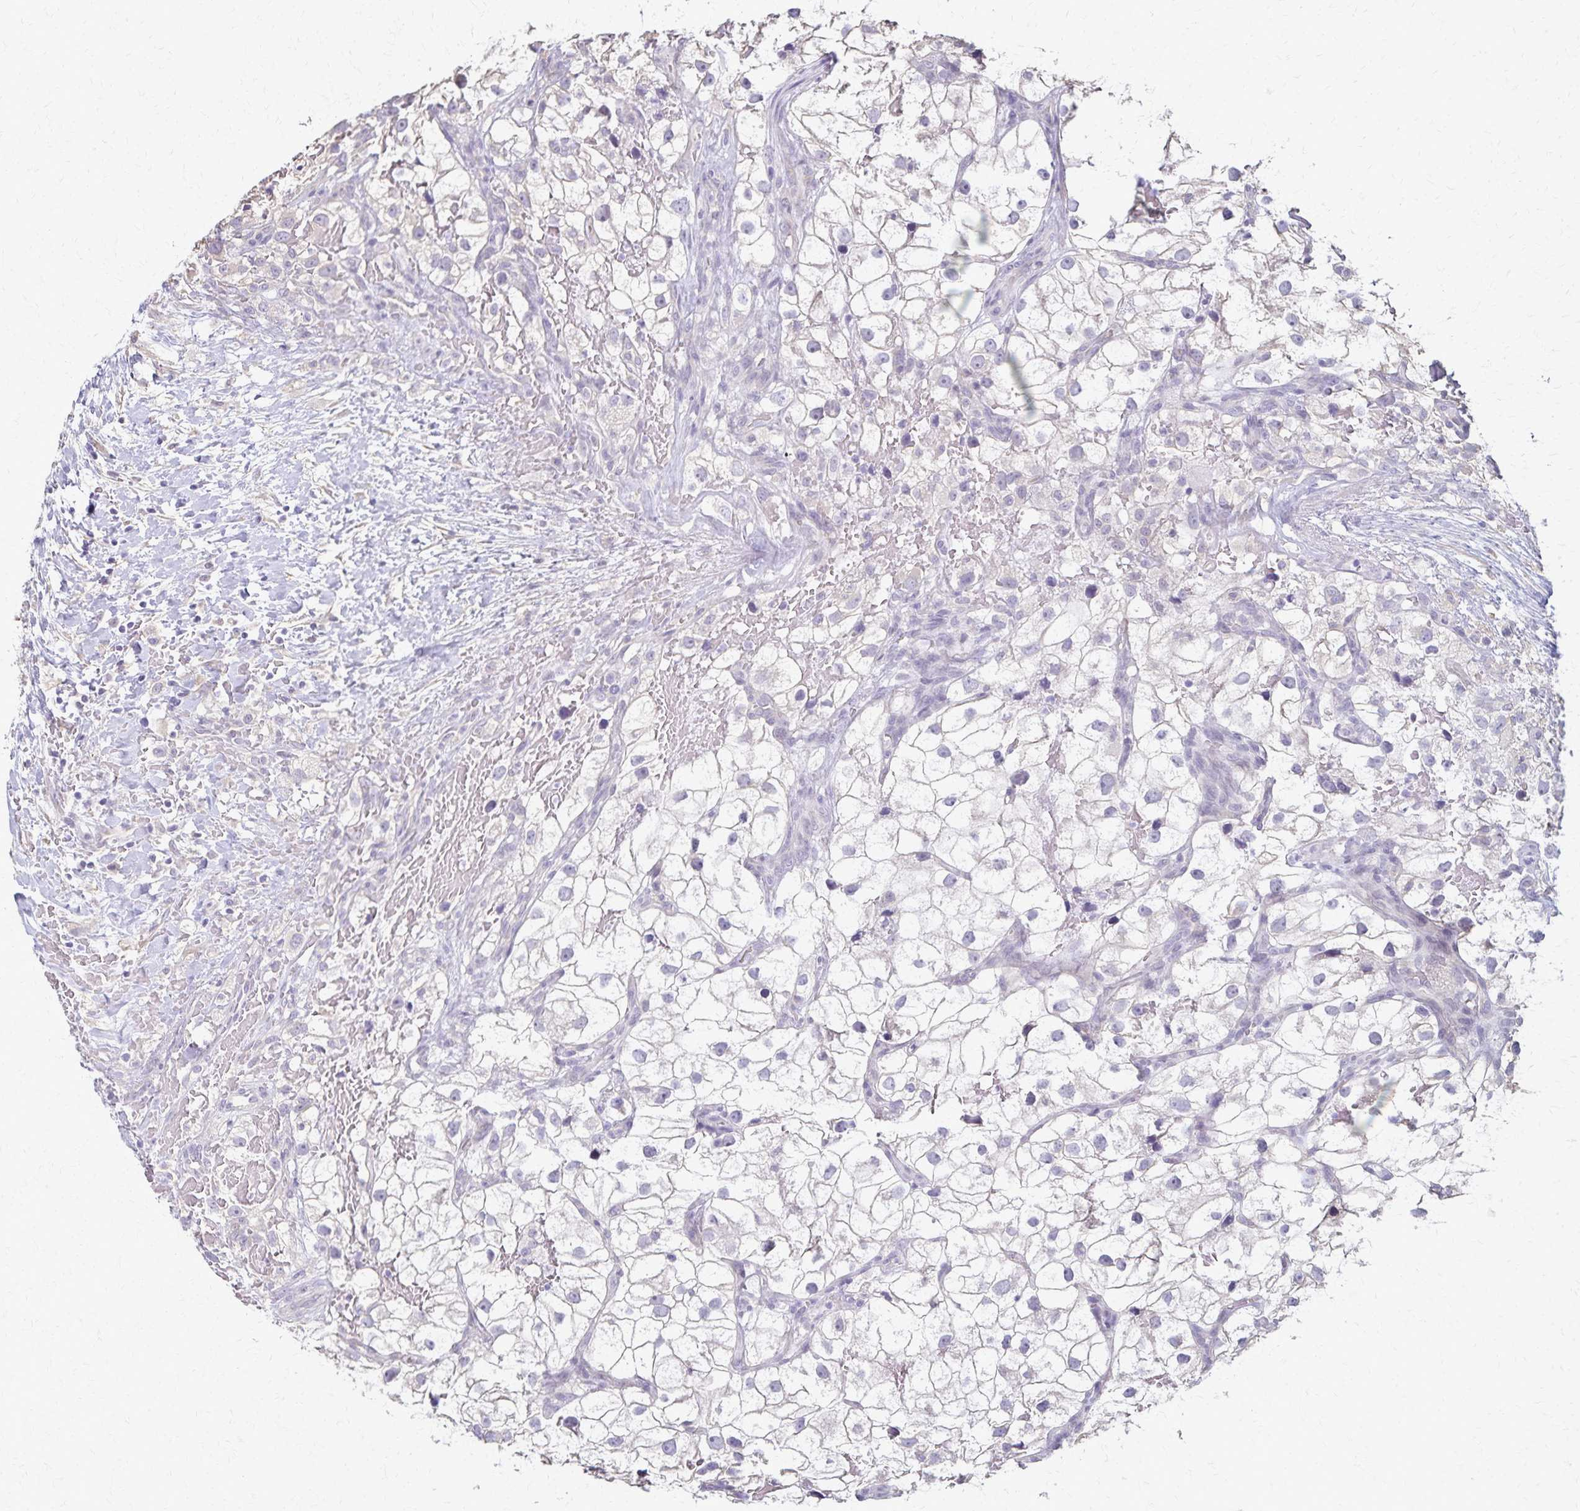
{"staining": {"intensity": "negative", "quantity": "none", "location": "none"}, "tissue": "renal cancer", "cell_type": "Tumor cells", "image_type": "cancer", "snomed": [{"axis": "morphology", "description": "Adenocarcinoma, NOS"}, {"axis": "topography", "description": "Kidney"}], "caption": "Renal cancer was stained to show a protein in brown. There is no significant expression in tumor cells.", "gene": "KISS1", "patient": {"sex": "male", "age": 59}}